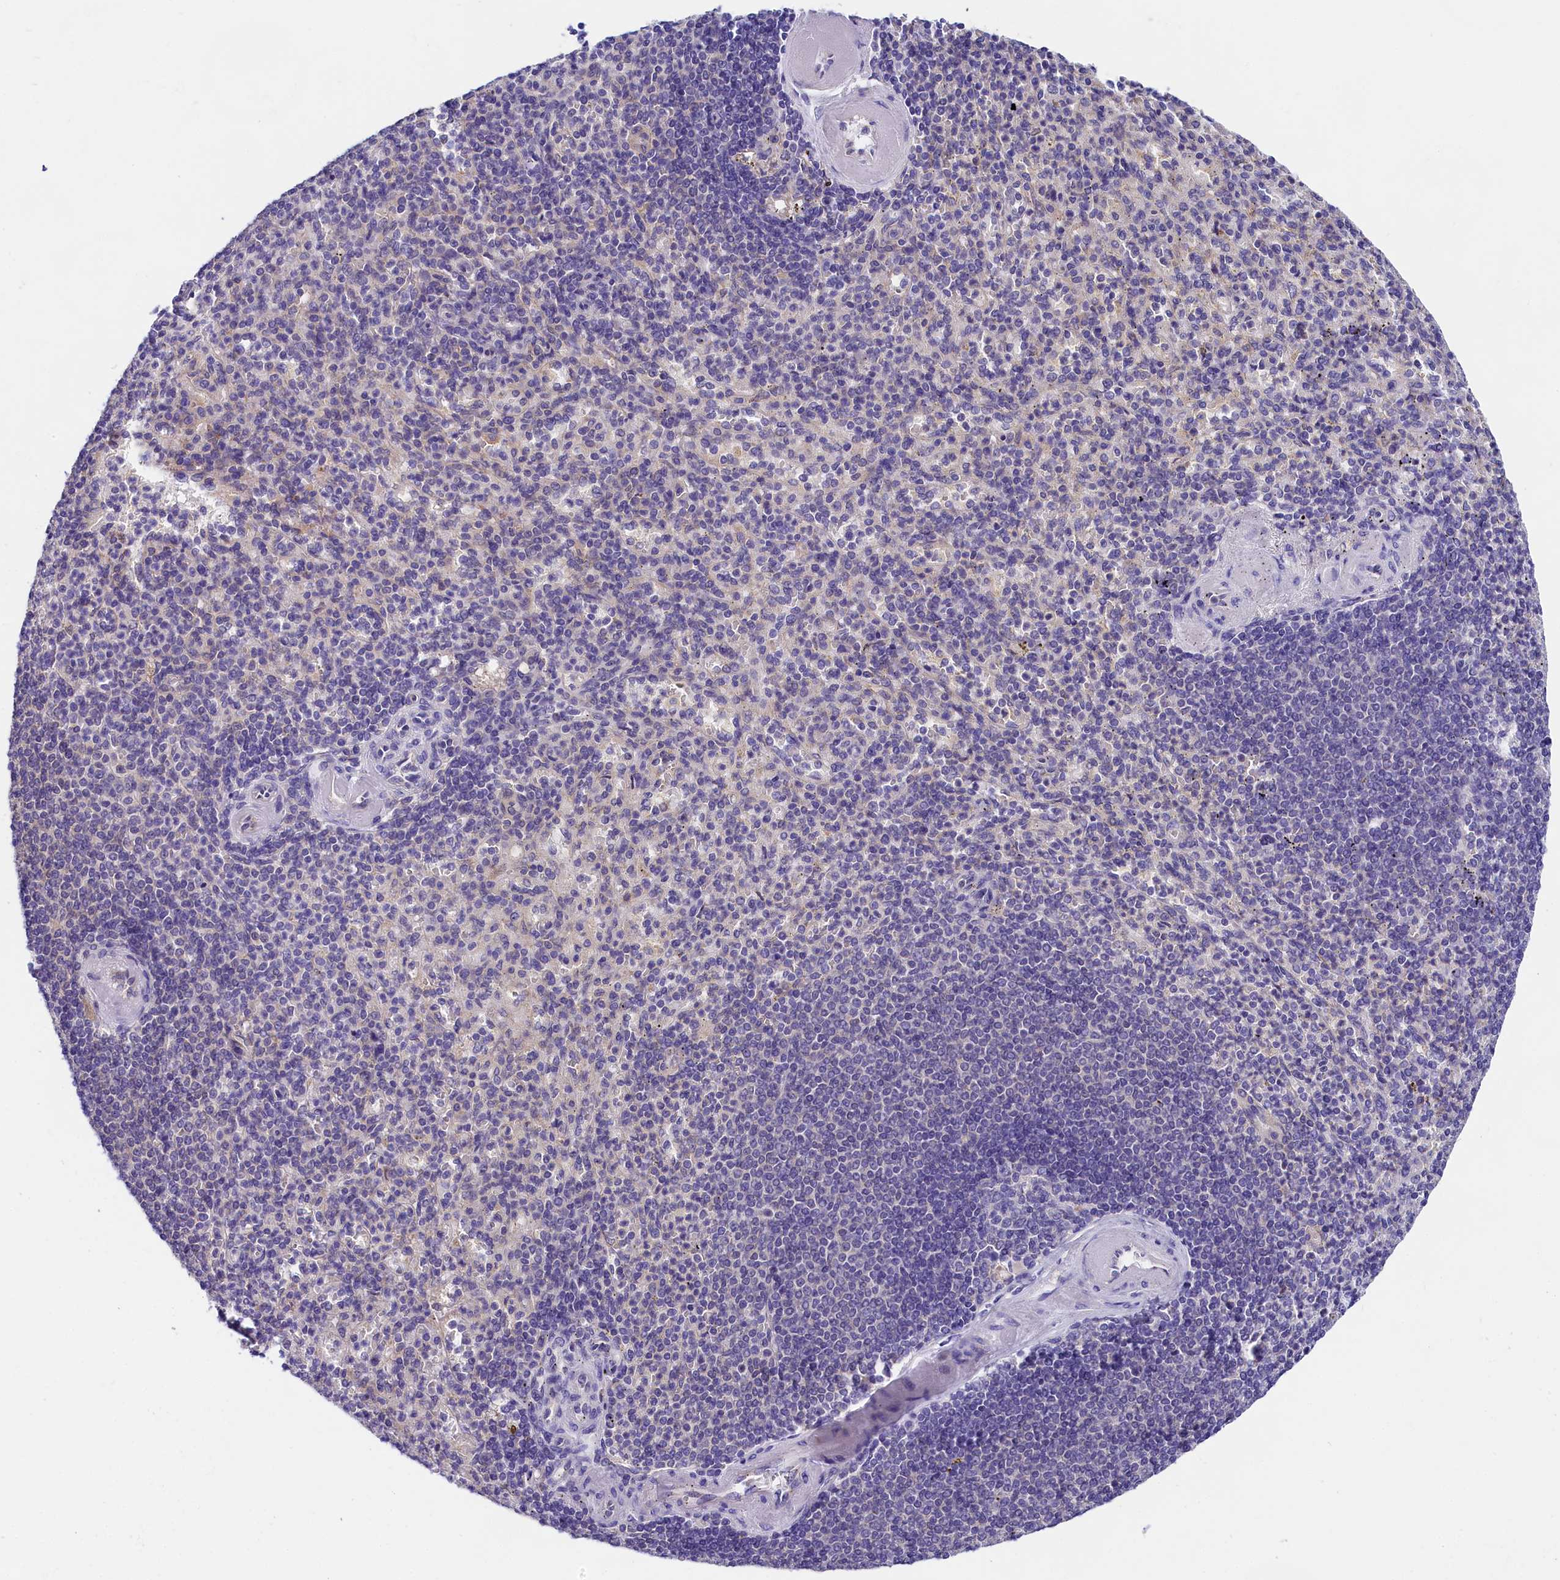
{"staining": {"intensity": "negative", "quantity": "none", "location": "none"}, "tissue": "spleen", "cell_type": "Cells in red pulp", "image_type": "normal", "snomed": [{"axis": "morphology", "description": "Normal tissue, NOS"}, {"axis": "topography", "description": "Spleen"}], "caption": "High power microscopy photomicrograph of an immunohistochemistry (IHC) image of normal spleen, revealing no significant positivity in cells in red pulp. Brightfield microscopy of immunohistochemistry stained with DAB (3,3'-diaminobenzidine) (brown) and hematoxylin (blue), captured at high magnification.", "gene": "OAS3", "patient": {"sex": "female", "age": 74}}